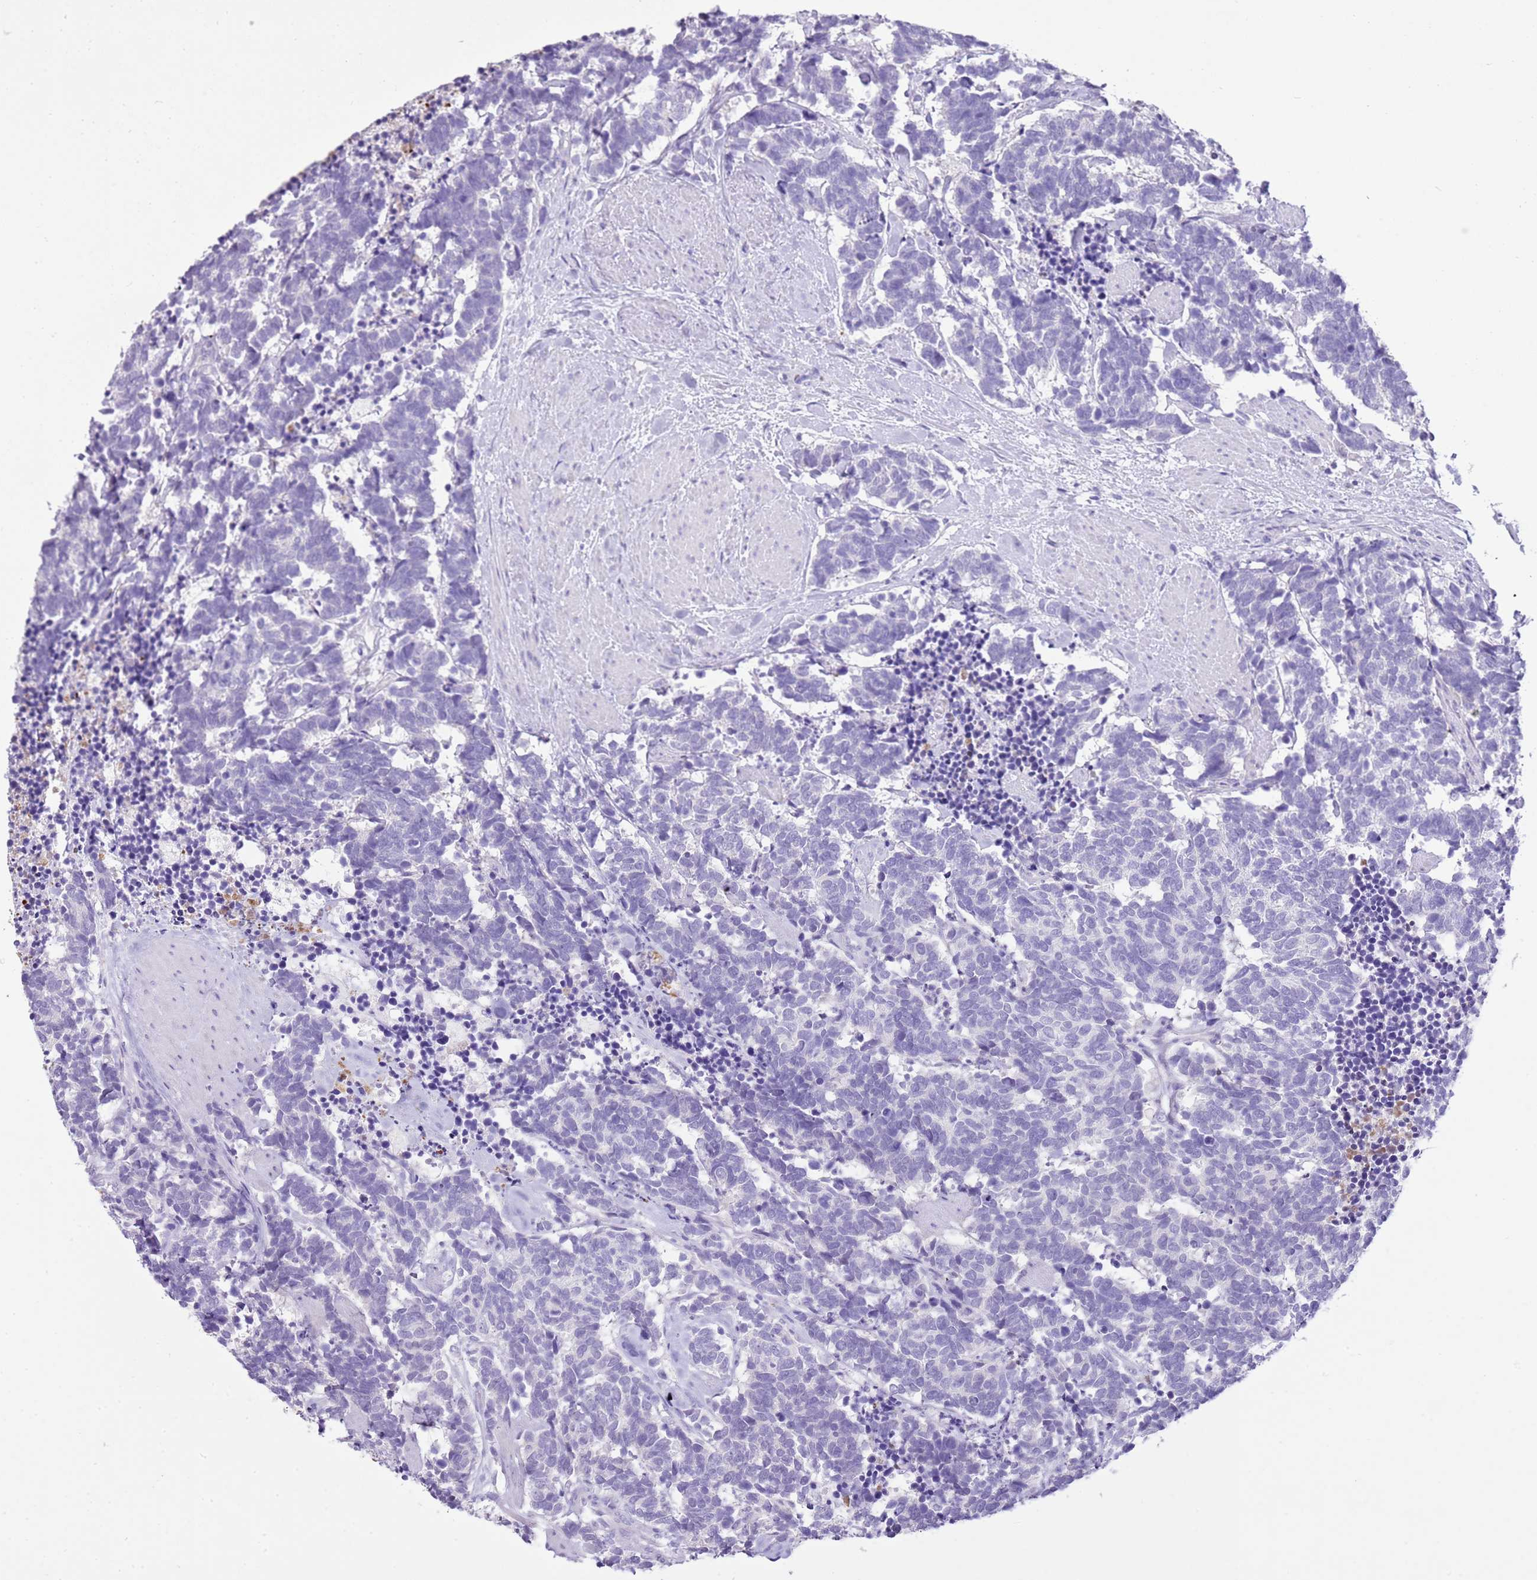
{"staining": {"intensity": "negative", "quantity": "none", "location": "none"}, "tissue": "carcinoid", "cell_type": "Tumor cells", "image_type": "cancer", "snomed": [{"axis": "morphology", "description": "Carcinoma, NOS"}, {"axis": "morphology", "description": "Carcinoid, malignant, NOS"}, {"axis": "topography", "description": "Prostate"}], "caption": "There is no significant positivity in tumor cells of malignant carcinoid.", "gene": "XPO7", "patient": {"sex": "male", "age": 57}}